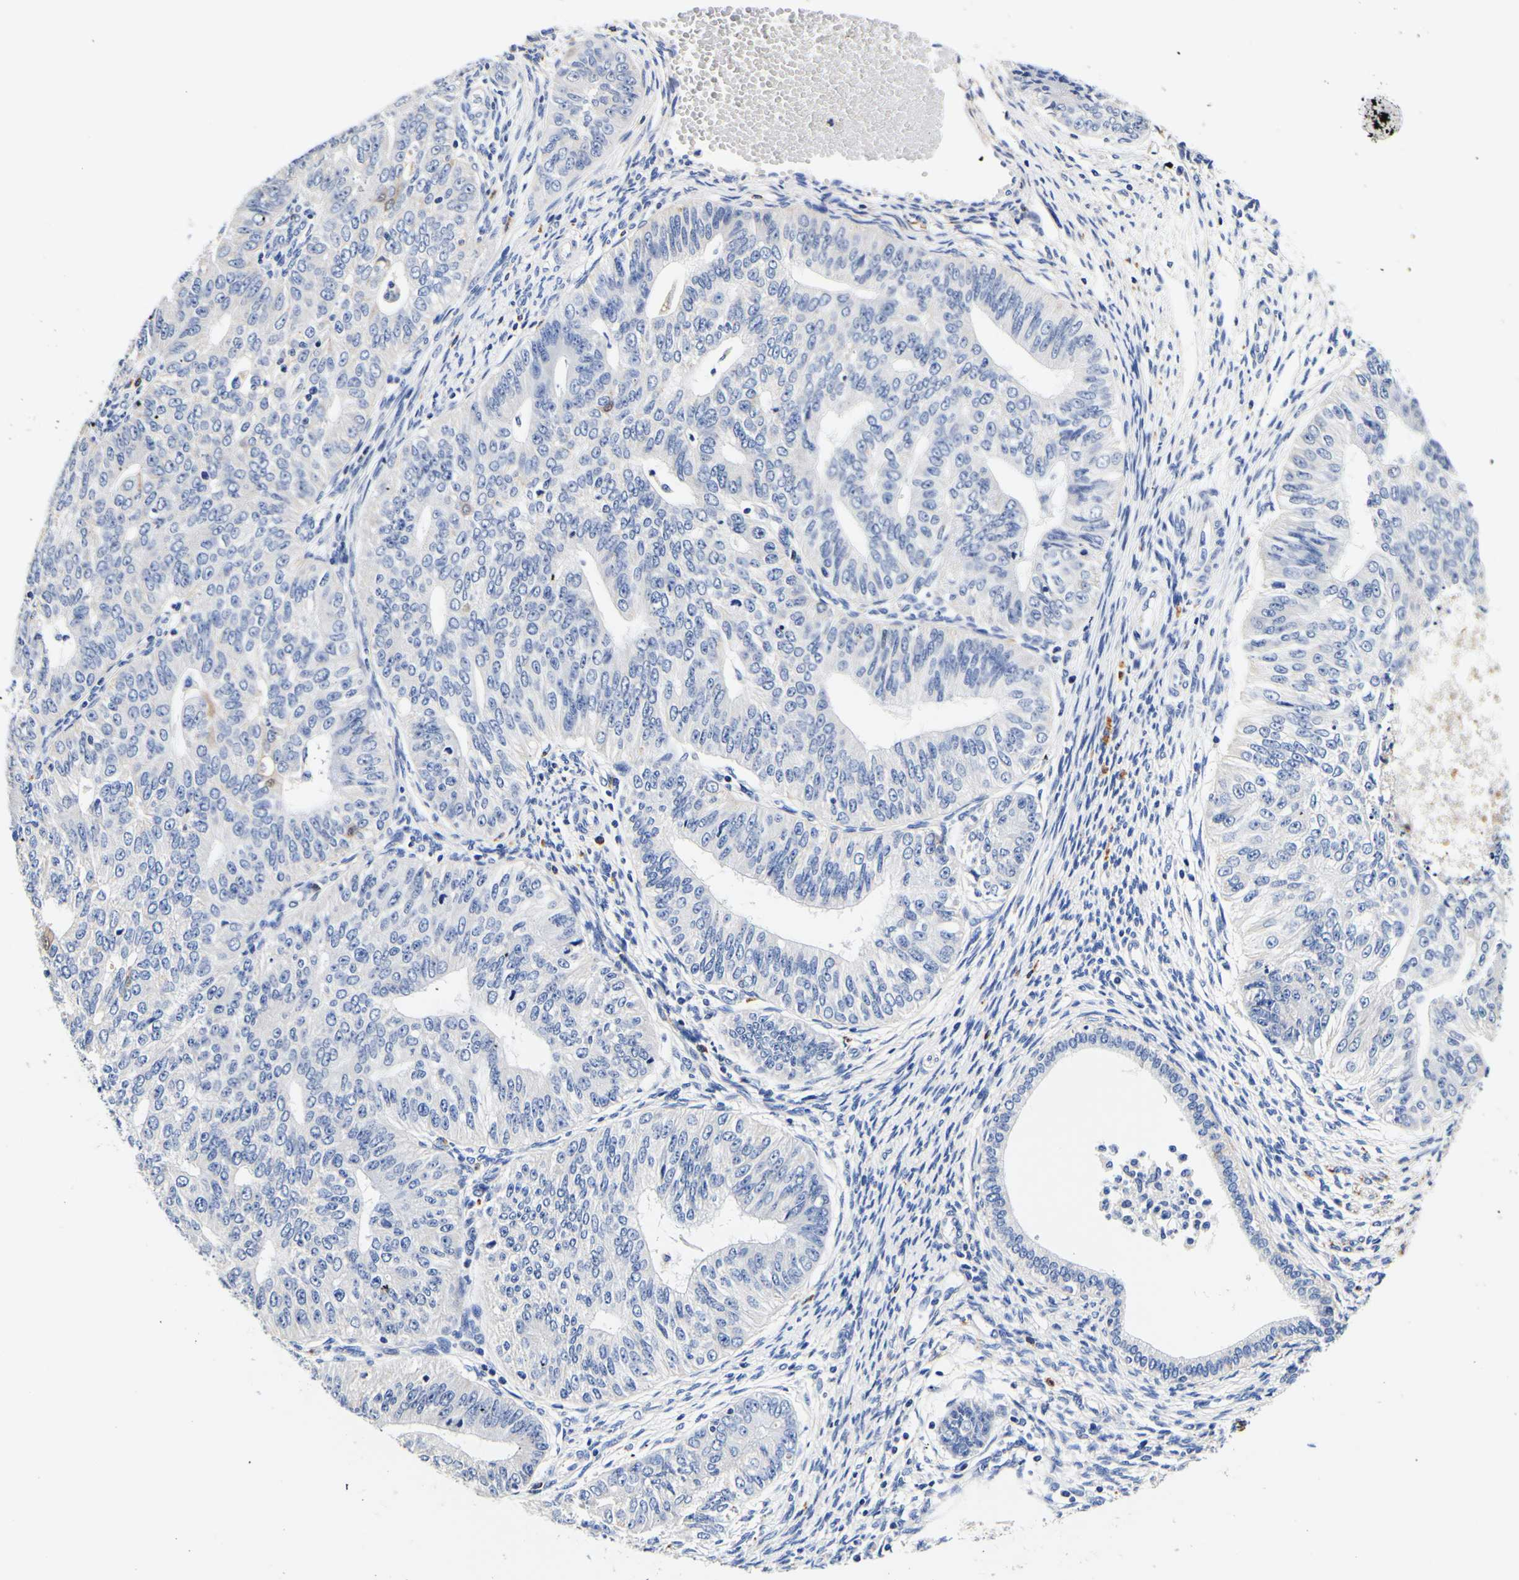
{"staining": {"intensity": "negative", "quantity": "none", "location": "none"}, "tissue": "endometrial cancer", "cell_type": "Tumor cells", "image_type": "cancer", "snomed": [{"axis": "morphology", "description": "Adenocarcinoma, NOS"}, {"axis": "topography", "description": "Endometrium"}], "caption": "DAB (3,3'-diaminobenzidine) immunohistochemical staining of human endometrial cancer reveals no significant staining in tumor cells.", "gene": "CAMK4", "patient": {"sex": "female", "age": 32}}